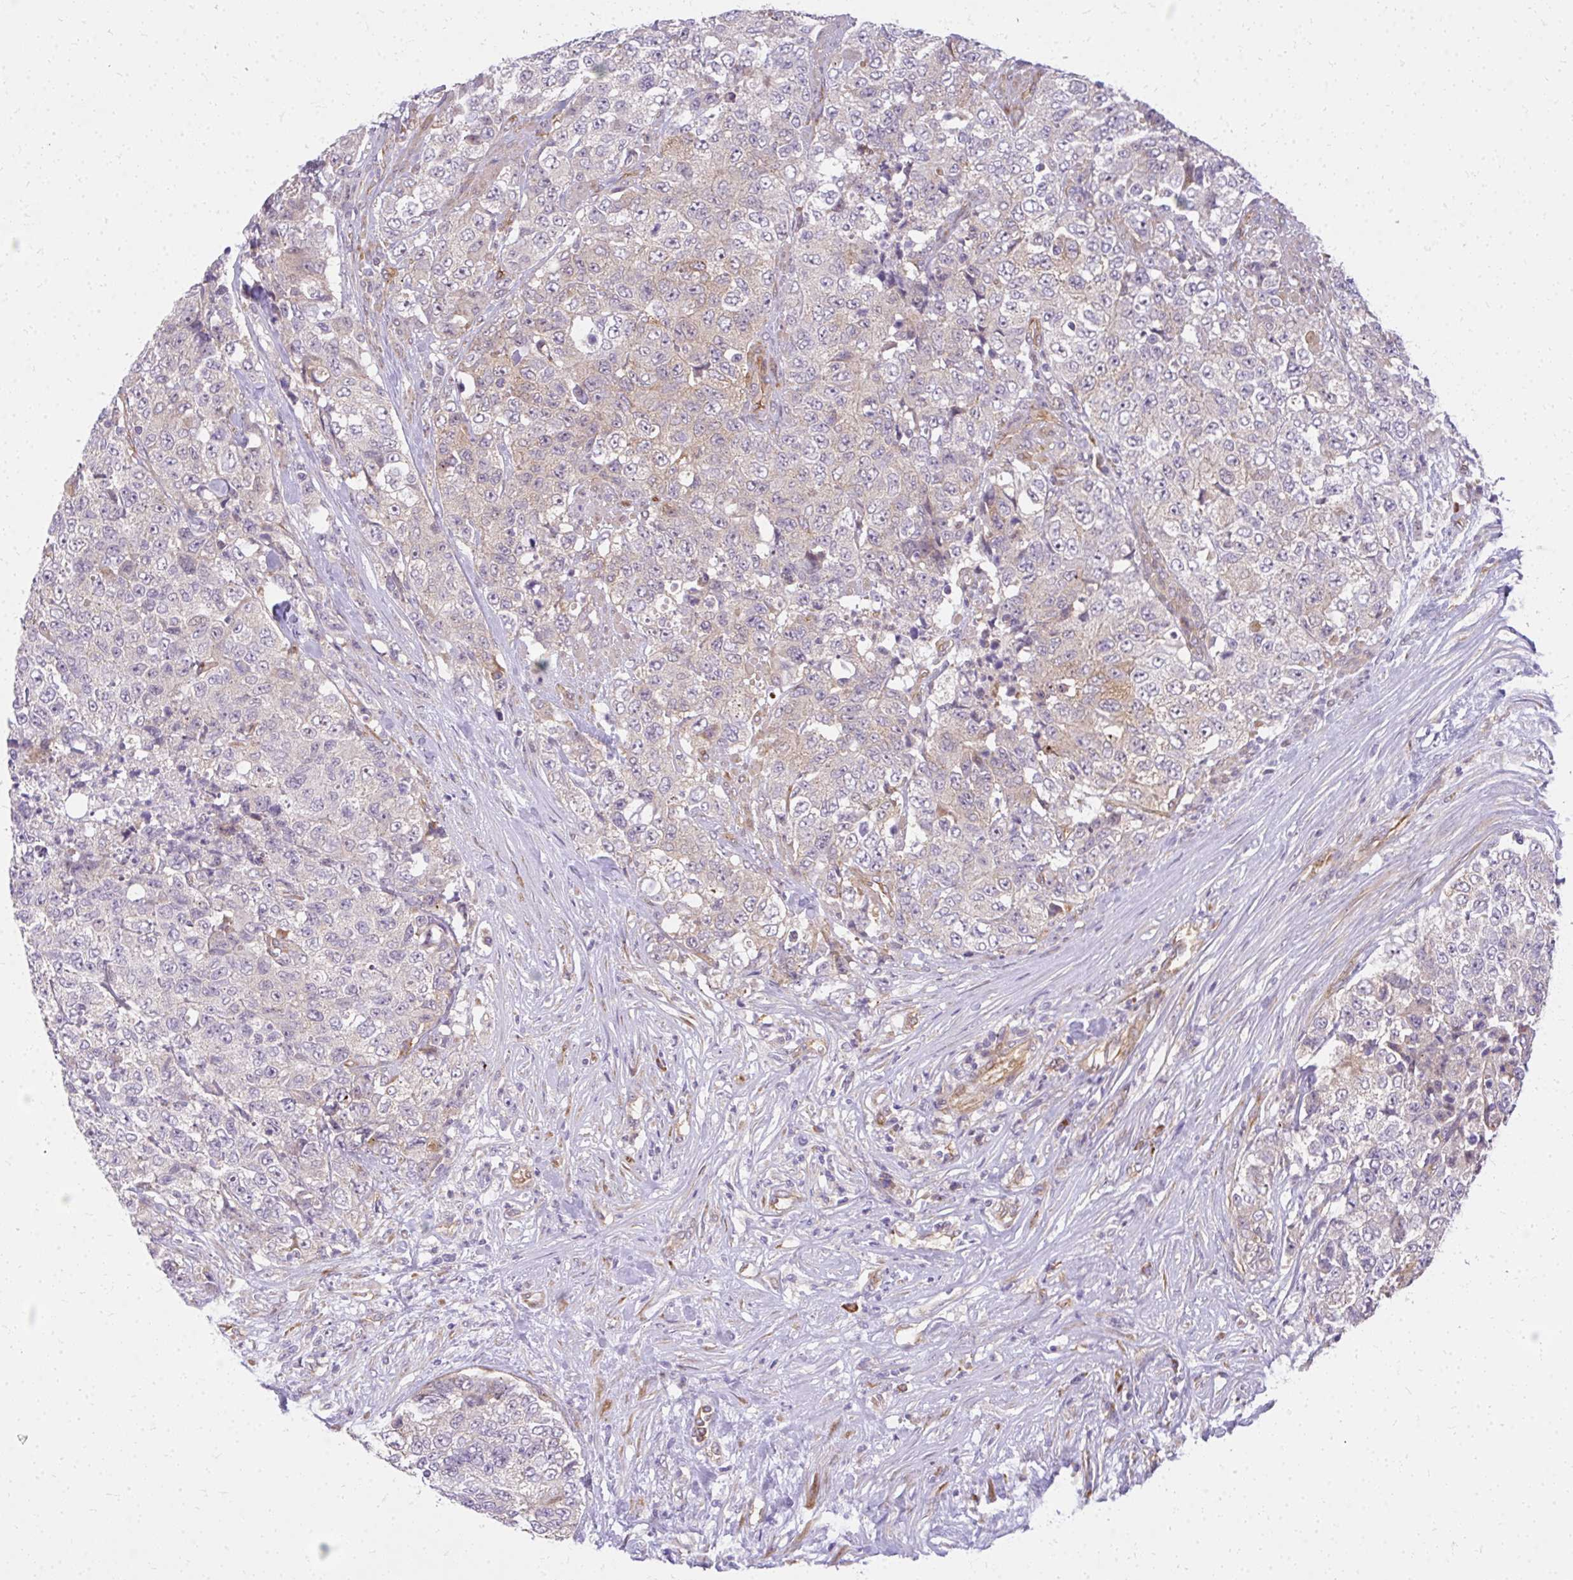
{"staining": {"intensity": "weak", "quantity": "25%-75%", "location": "cytoplasmic/membranous"}, "tissue": "urothelial cancer", "cell_type": "Tumor cells", "image_type": "cancer", "snomed": [{"axis": "morphology", "description": "Urothelial carcinoma, High grade"}, {"axis": "topography", "description": "Urinary bladder"}], "caption": "Weak cytoplasmic/membranous staining is identified in about 25%-75% of tumor cells in urothelial carcinoma (high-grade).", "gene": "RSKR", "patient": {"sex": "female", "age": 78}}